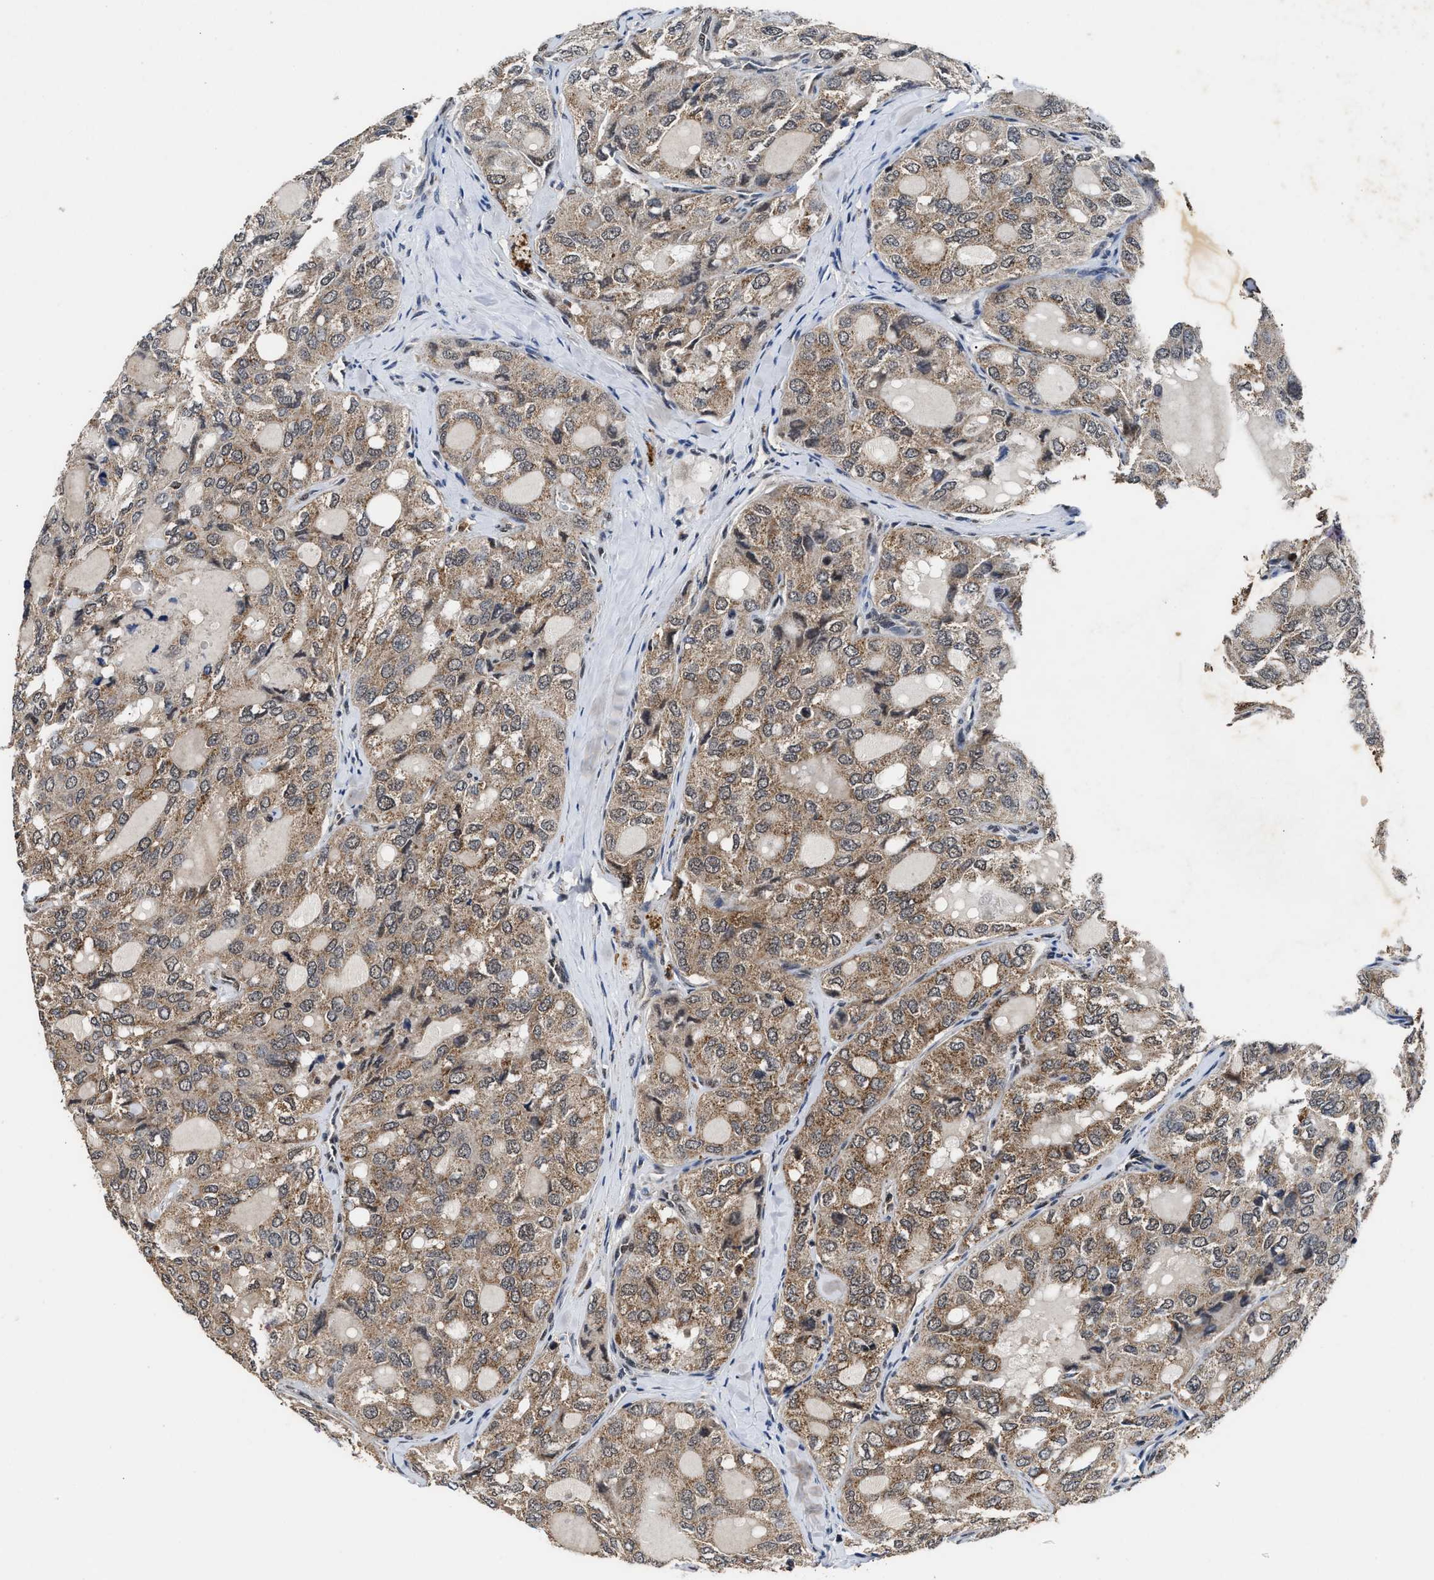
{"staining": {"intensity": "moderate", "quantity": ">75%", "location": "cytoplasmic/membranous"}, "tissue": "thyroid cancer", "cell_type": "Tumor cells", "image_type": "cancer", "snomed": [{"axis": "morphology", "description": "Follicular adenoma carcinoma, NOS"}, {"axis": "topography", "description": "Thyroid gland"}], "caption": "Moderate cytoplasmic/membranous protein staining is appreciated in about >75% of tumor cells in follicular adenoma carcinoma (thyroid).", "gene": "ACOX1", "patient": {"sex": "male", "age": 75}}